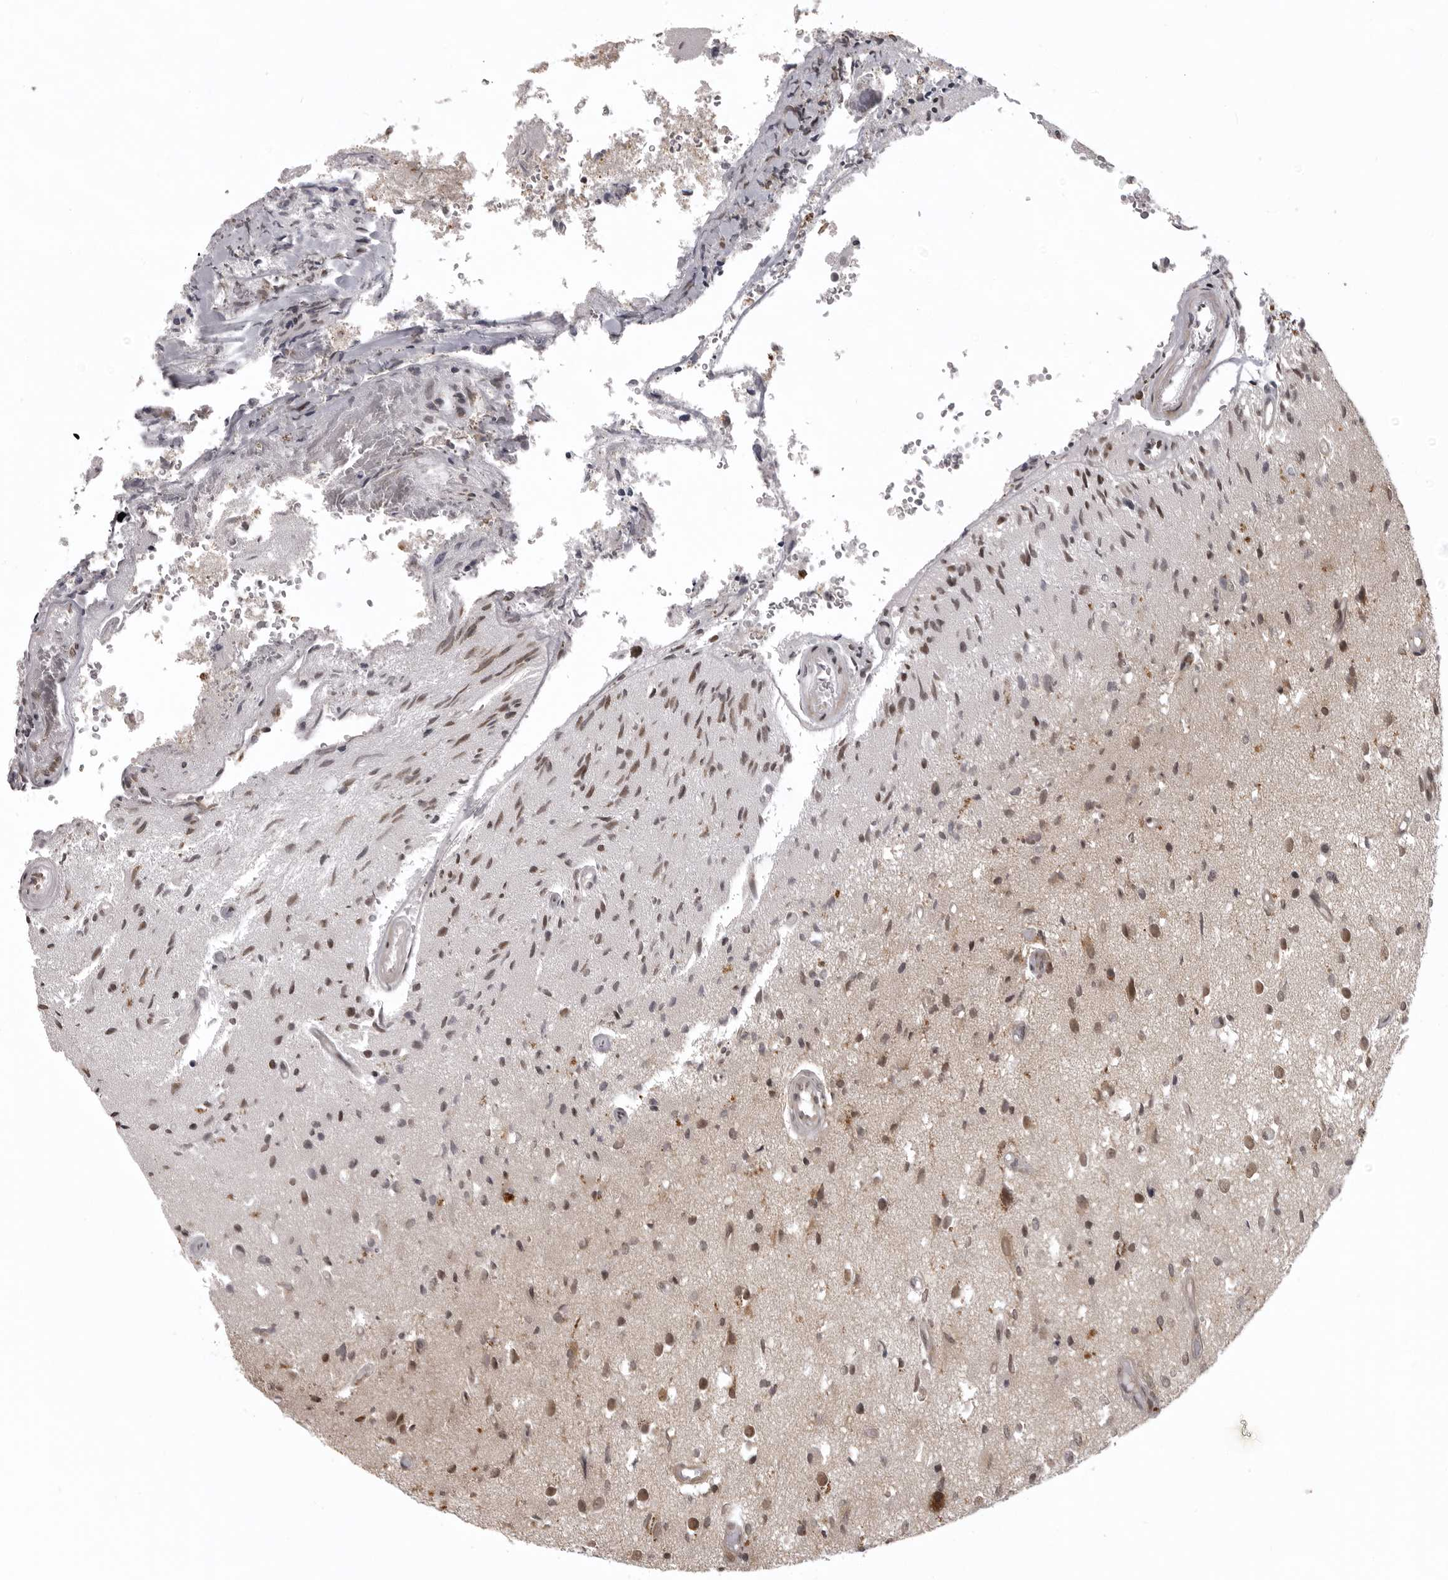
{"staining": {"intensity": "moderate", "quantity": ">75%", "location": "nuclear"}, "tissue": "glioma", "cell_type": "Tumor cells", "image_type": "cancer", "snomed": [{"axis": "morphology", "description": "Normal tissue, NOS"}, {"axis": "morphology", "description": "Glioma, malignant, High grade"}, {"axis": "topography", "description": "Cerebral cortex"}], "caption": "DAB immunohistochemical staining of glioma displays moderate nuclear protein positivity in approximately >75% of tumor cells.", "gene": "C1orf109", "patient": {"sex": "male", "age": 77}}